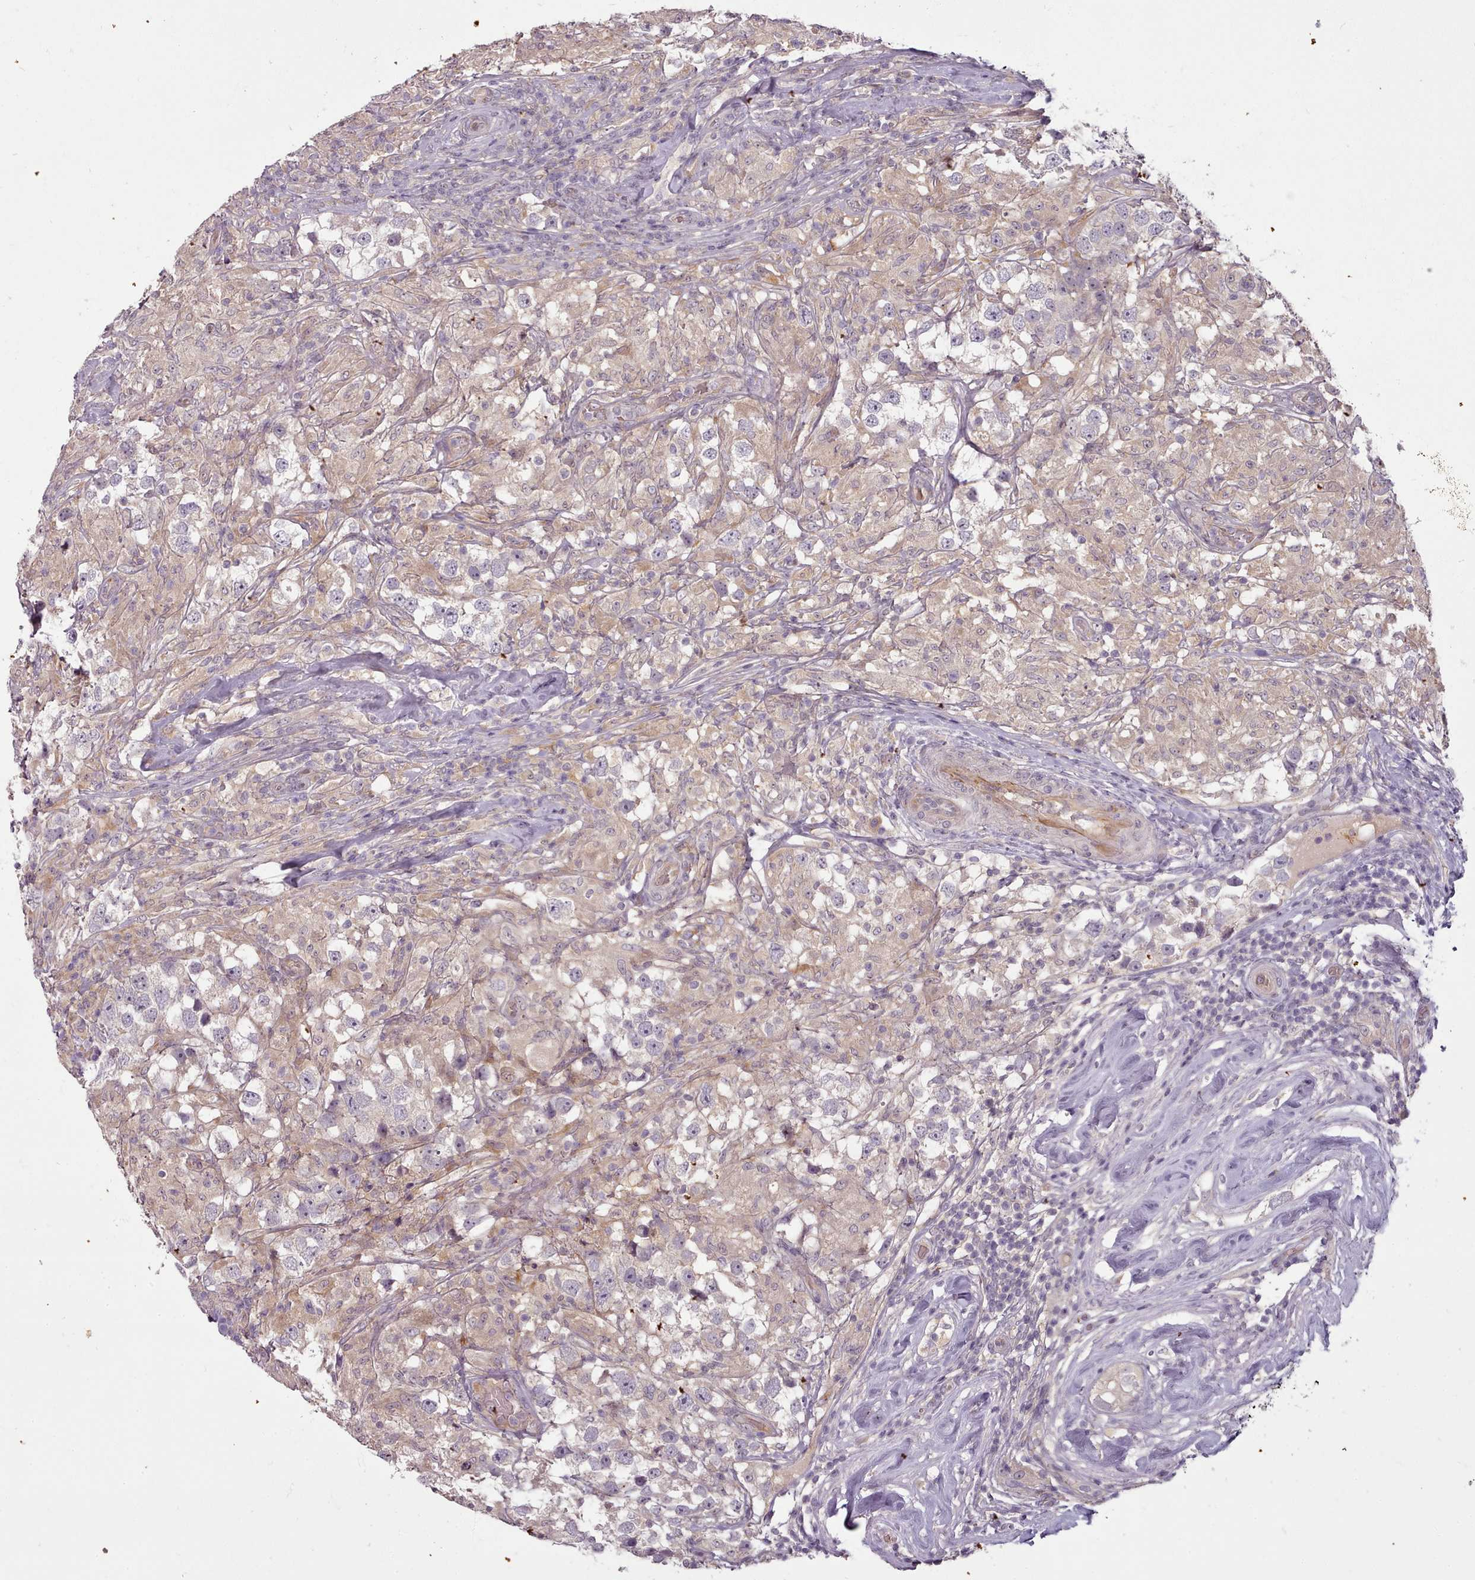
{"staining": {"intensity": "negative", "quantity": "none", "location": "none"}, "tissue": "testis cancer", "cell_type": "Tumor cells", "image_type": "cancer", "snomed": [{"axis": "morphology", "description": "Seminoma, NOS"}, {"axis": "topography", "description": "Testis"}], "caption": "Tumor cells show no significant expression in seminoma (testis). (Stains: DAB immunohistochemistry with hematoxylin counter stain, Microscopy: brightfield microscopy at high magnification).", "gene": "C1QTNF5", "patient": {"sex": "male", "age": 46}}